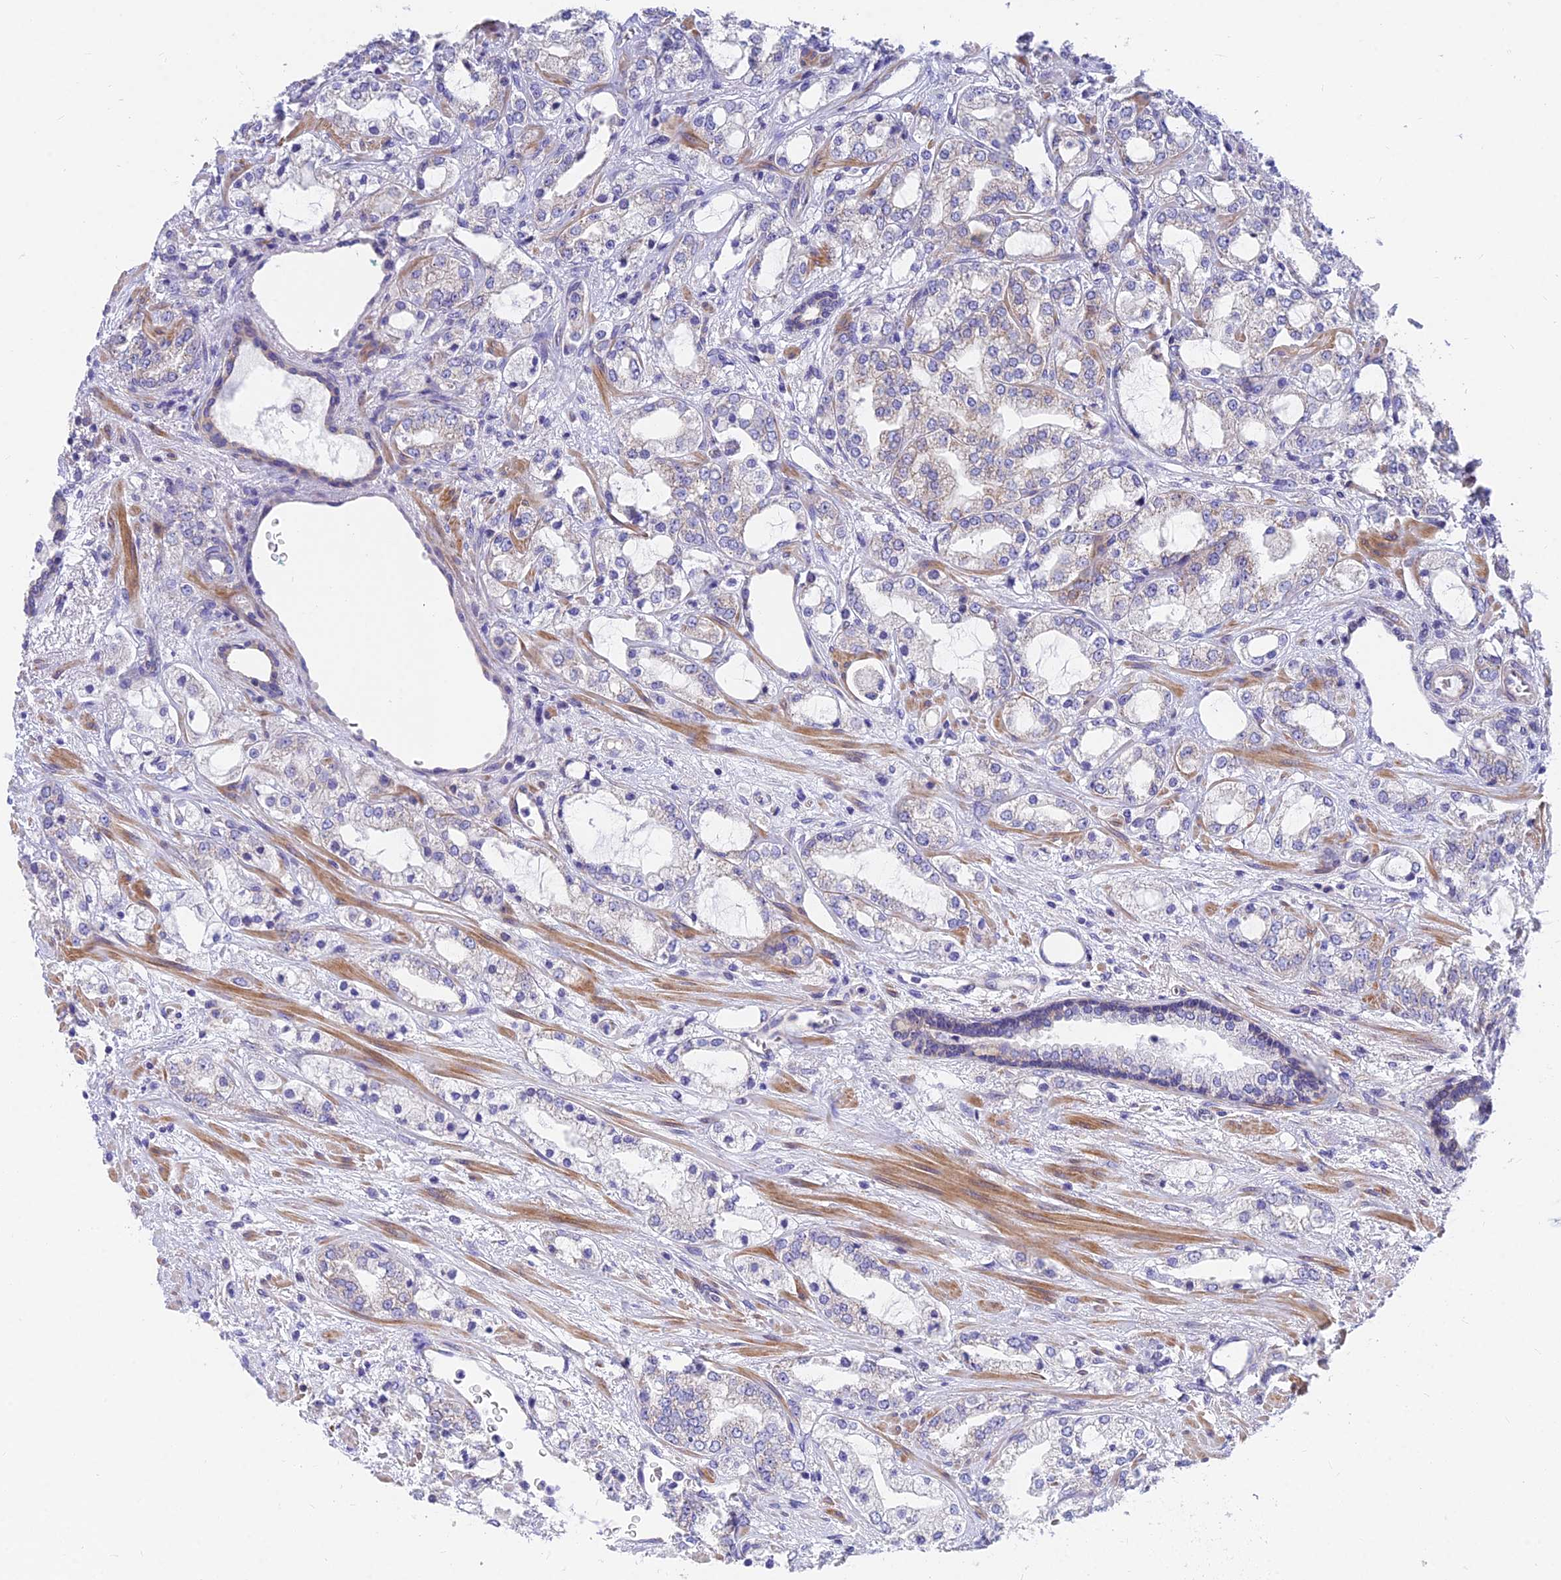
{"staining": {"intensity": "negative", "quantity": "none", "location": "none"}, "tissue": "prostate cancer", "cell_type": "Tumor cells", "image_type": "cancer", "snomed": [{"axis": "morphology", "description": "Adenocarcinoma, High grade"}, {"axis": "topography", "description": "Prostate"}], "caption": "An immunohistochemistry histopathology image of prostate cancer is shown. There is no staining in tumor cells of prostate cancer.", "gene": "MVB12A", "patient": {"sex": "male", "age": 64}}